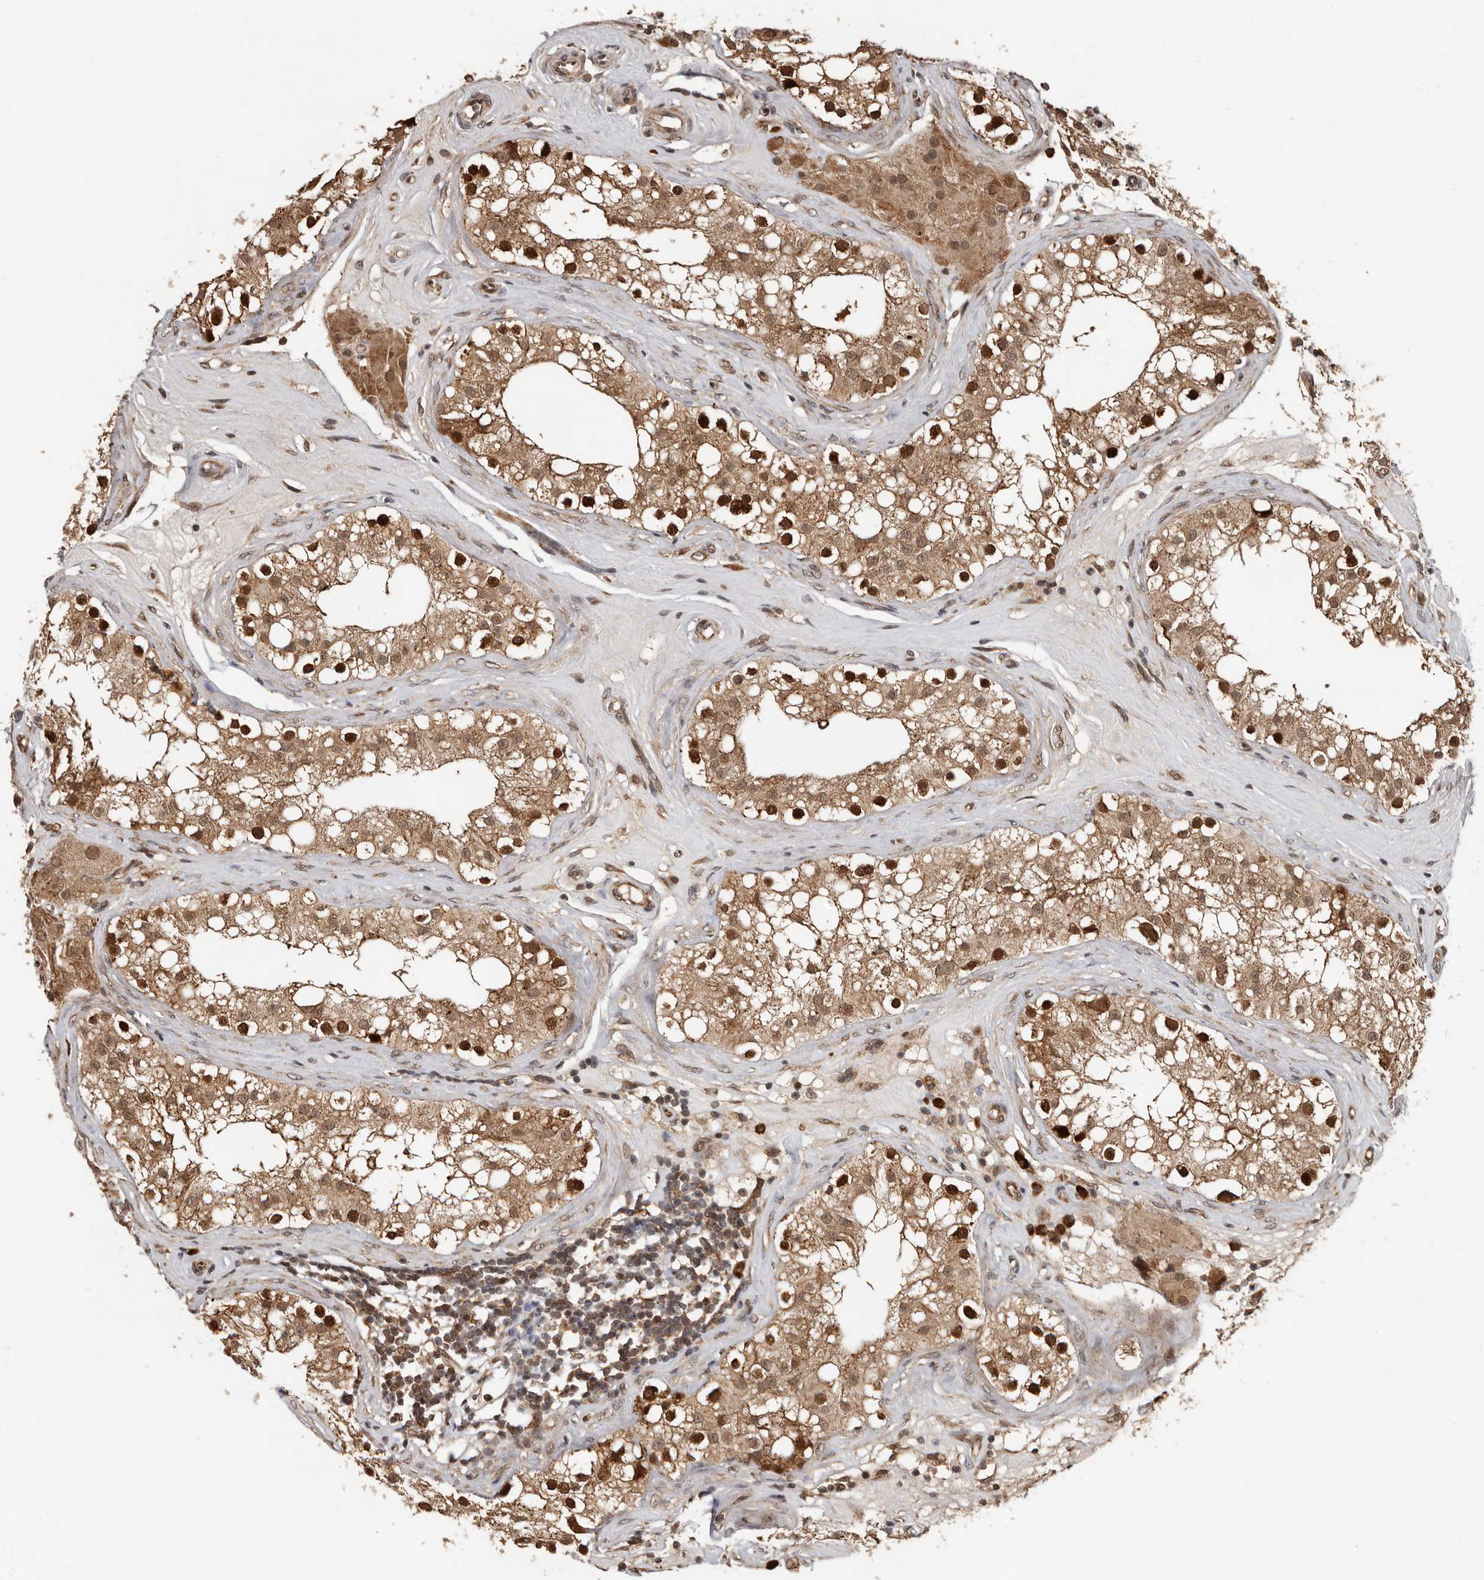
{"staining": {"intensity": "strong", "quantity": ">75%", "location": "cytoplasmic/membranous,nuclear"}, "tissue": "testis", "cell_type": "Cells in seminiferous ducts", "image_type": "normal", "snomed": [{"axis": "morphology", "description": "Normal tissue, NOS"}, {"axis": "topography", "description": "Testis"}], "caption": "The micrograph demonstrates staining of benign testis, revealing strong cytoplasmic/membranous,nuclear protein positivity (brown color) within cells in seminiferous ducts.", "gene": "LRGUK", "patient": {"sex": "male", "age": 84}}